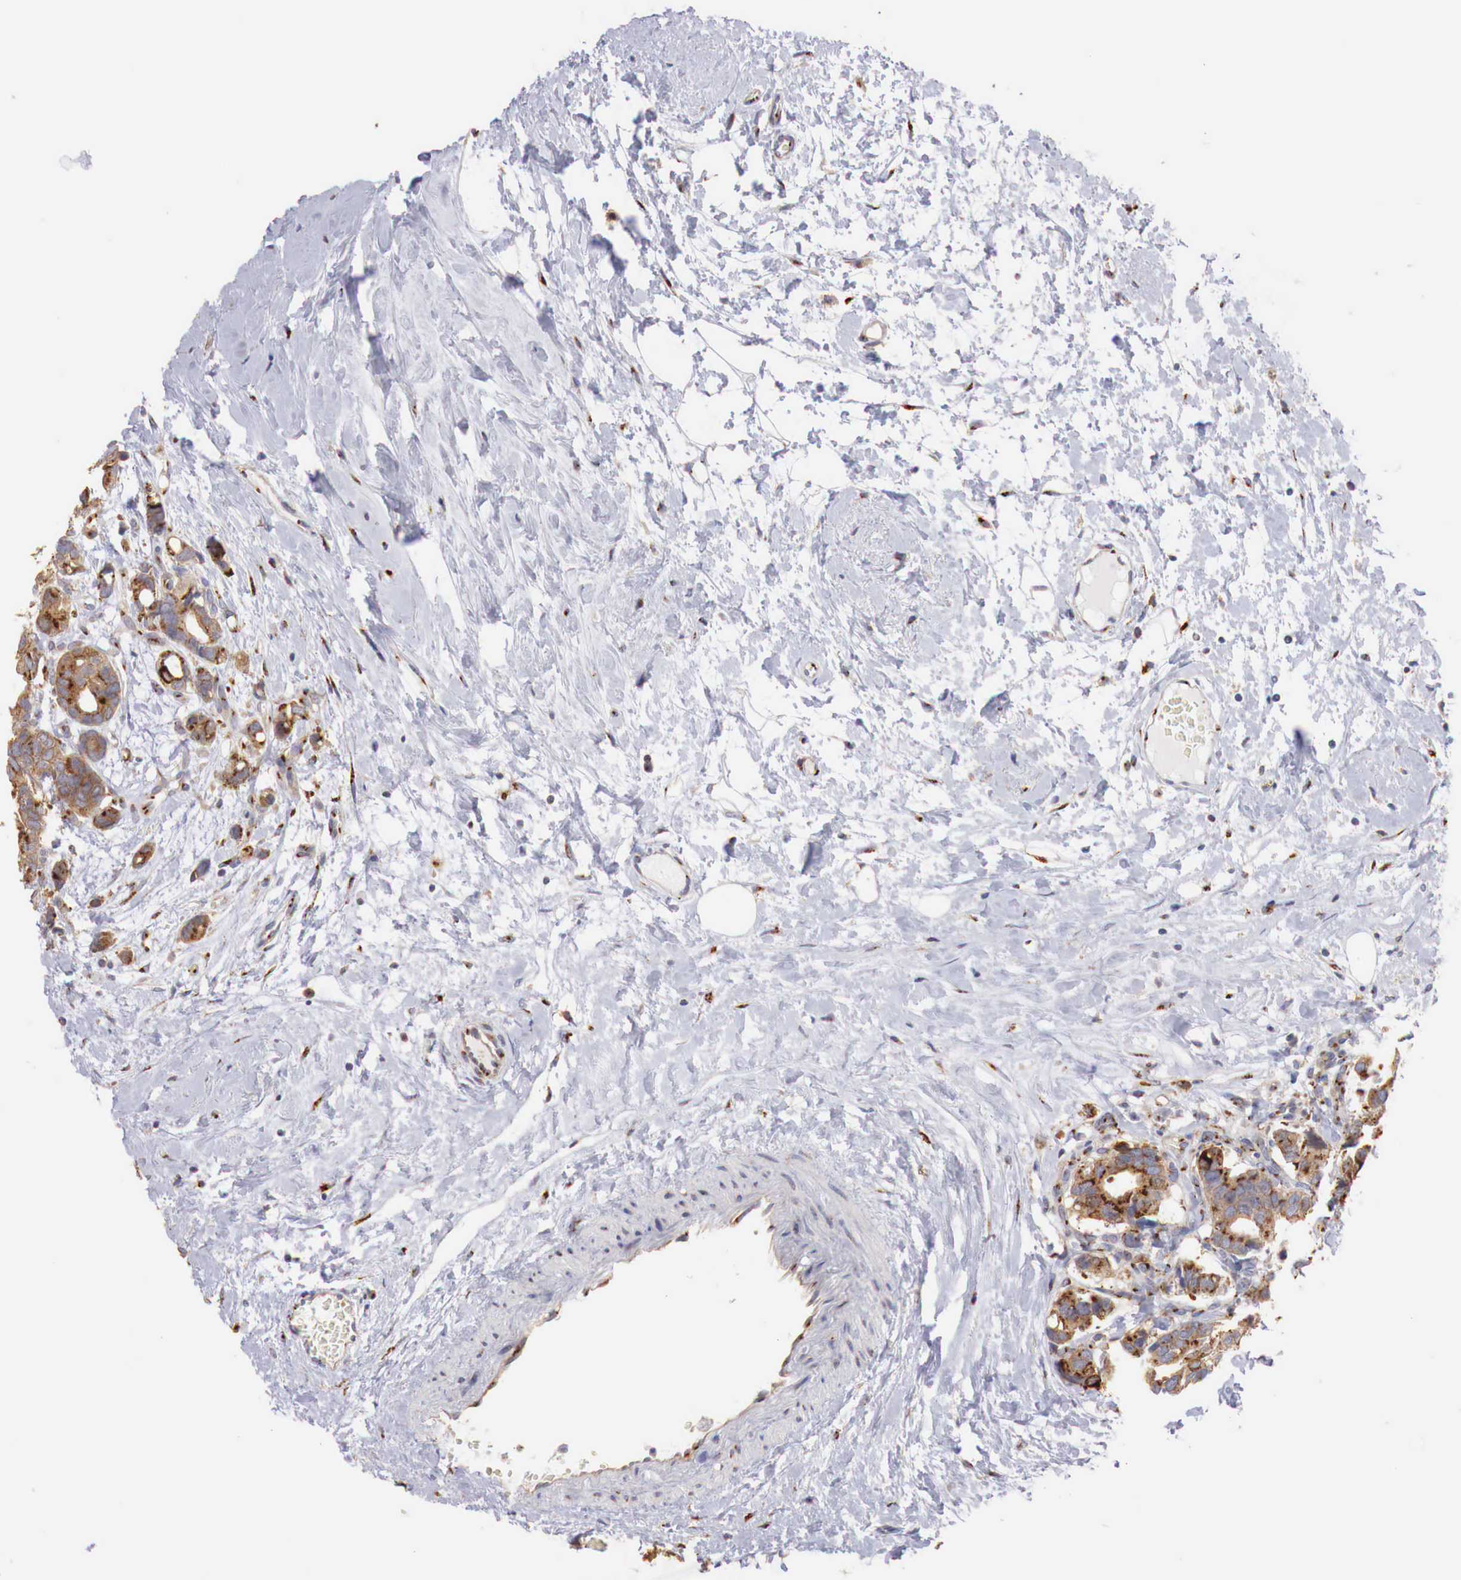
{"staining": {"intensity": "strong", "quantity": ">75%", "location": "cytoplasmic/membranous"}, "tissue": "breast cancer", "cell_type": "Tumor cells", "image_type": "cancer", "snomed": [{"axis": "morphology", "description": "Duct carcinoma"}, {"axis": "topography", "description": "Breast"}], "caption": "IHC (DAB) staining of human breast infiltrating ductal carcinoma displays strong cytoplasmic/membranous protein expression in approximately >75% of tumor cells. The staining was performed using DAB, with brown indicating positive protein expression. Nuclei are stained blue with hematoxylin.", "gene": "SYAP1", "patient": {"sex": "female", "age": 69}}